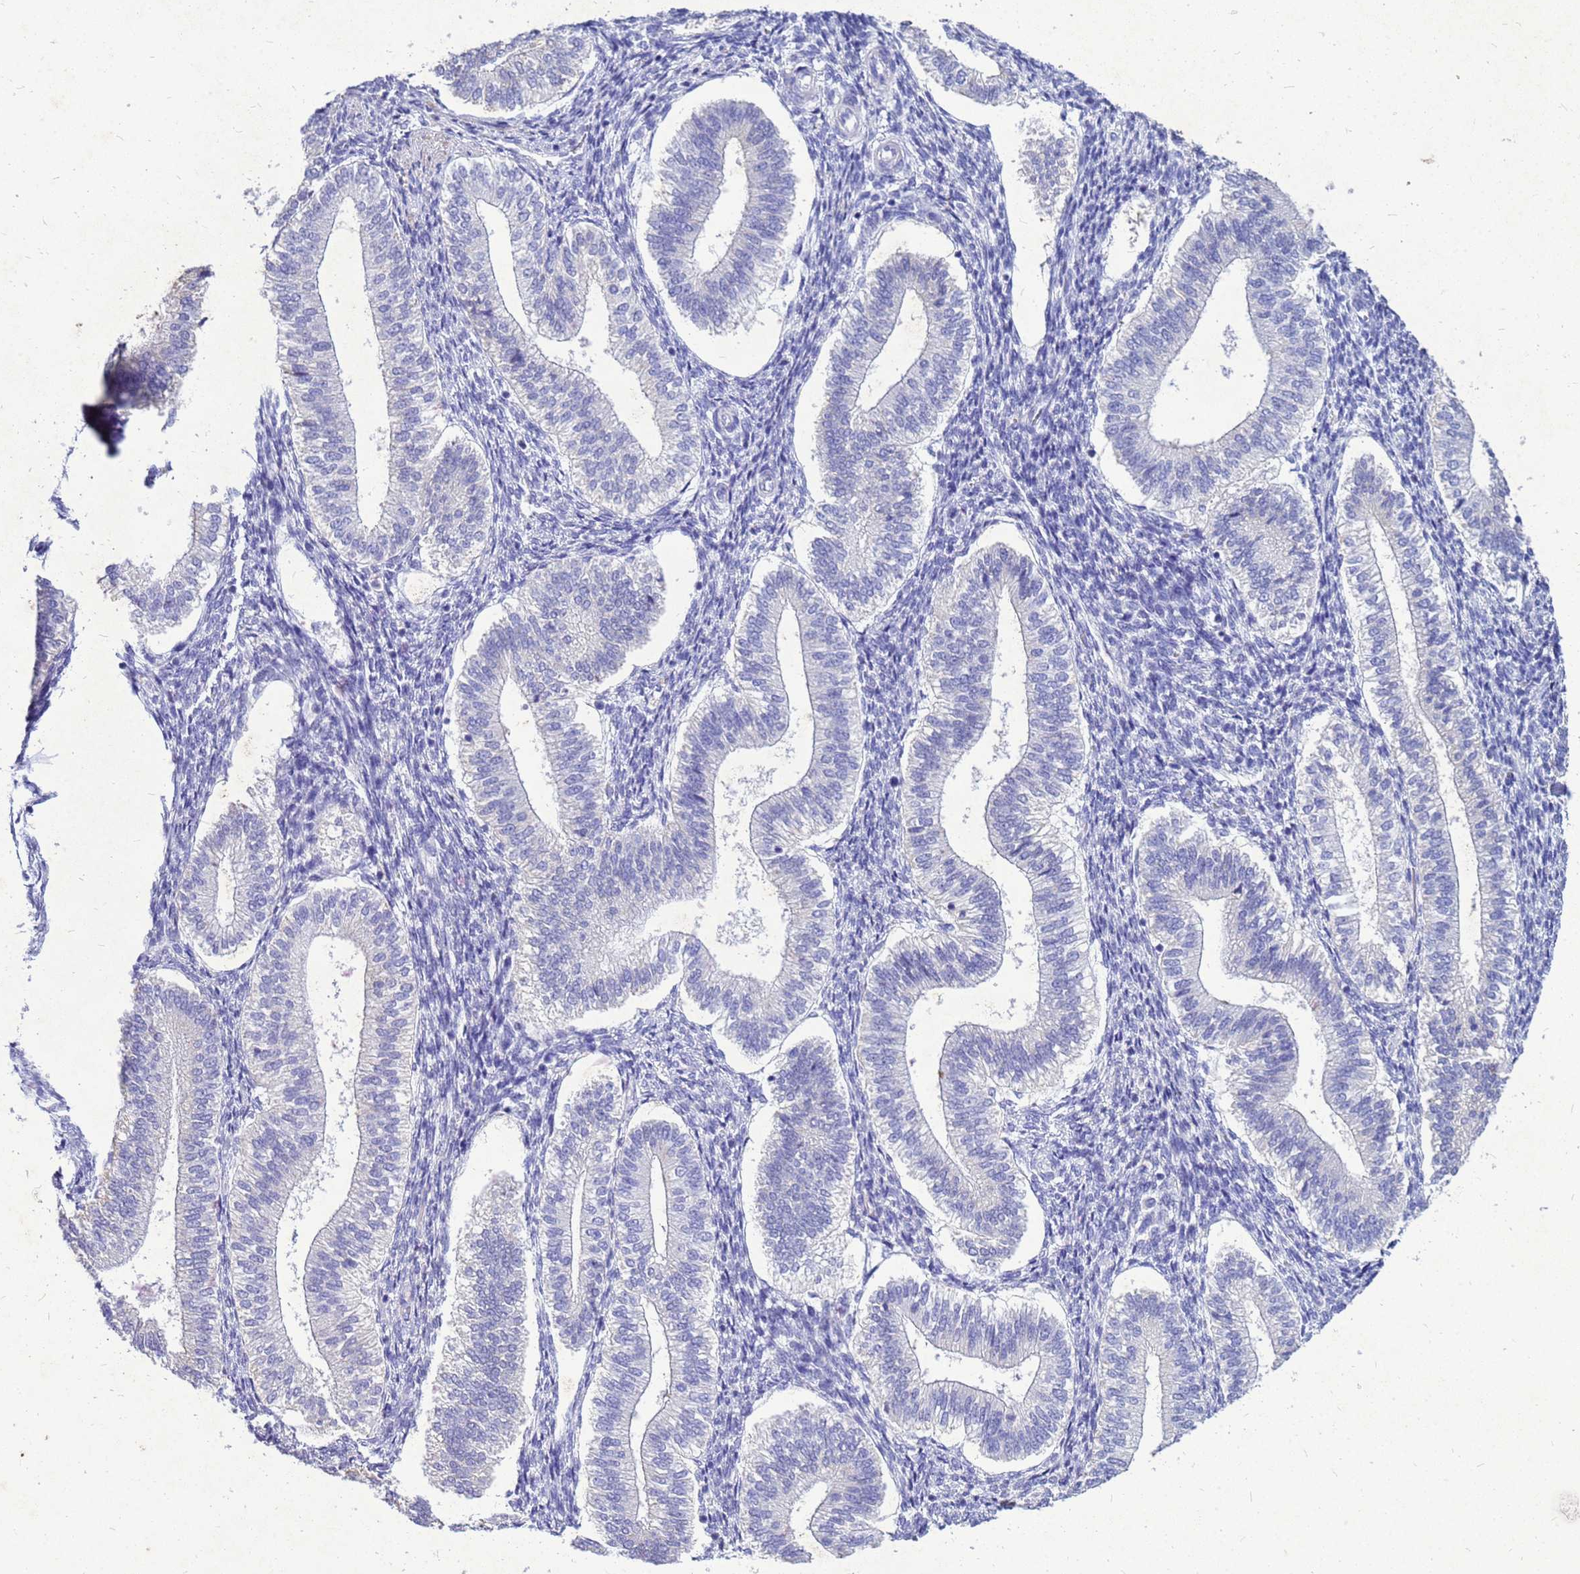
{"staining": {"intensity": "negative", "quantity": "none", "location": "none"}, "tissue": "endometrium", "cell_type": "Cells in endometrial stroma", "image_type": "normal", "snomed": [{"axis": "morphology", "description": "Normal tissue, NOS"}, {"axis": "topography", "description": "Endometrium"}], "caption": "Cells in endometrial stroma show no significant staining in benign endometrium.", "gene": "AKR1C1", "patient": {"sex": "female", "age": 25}}